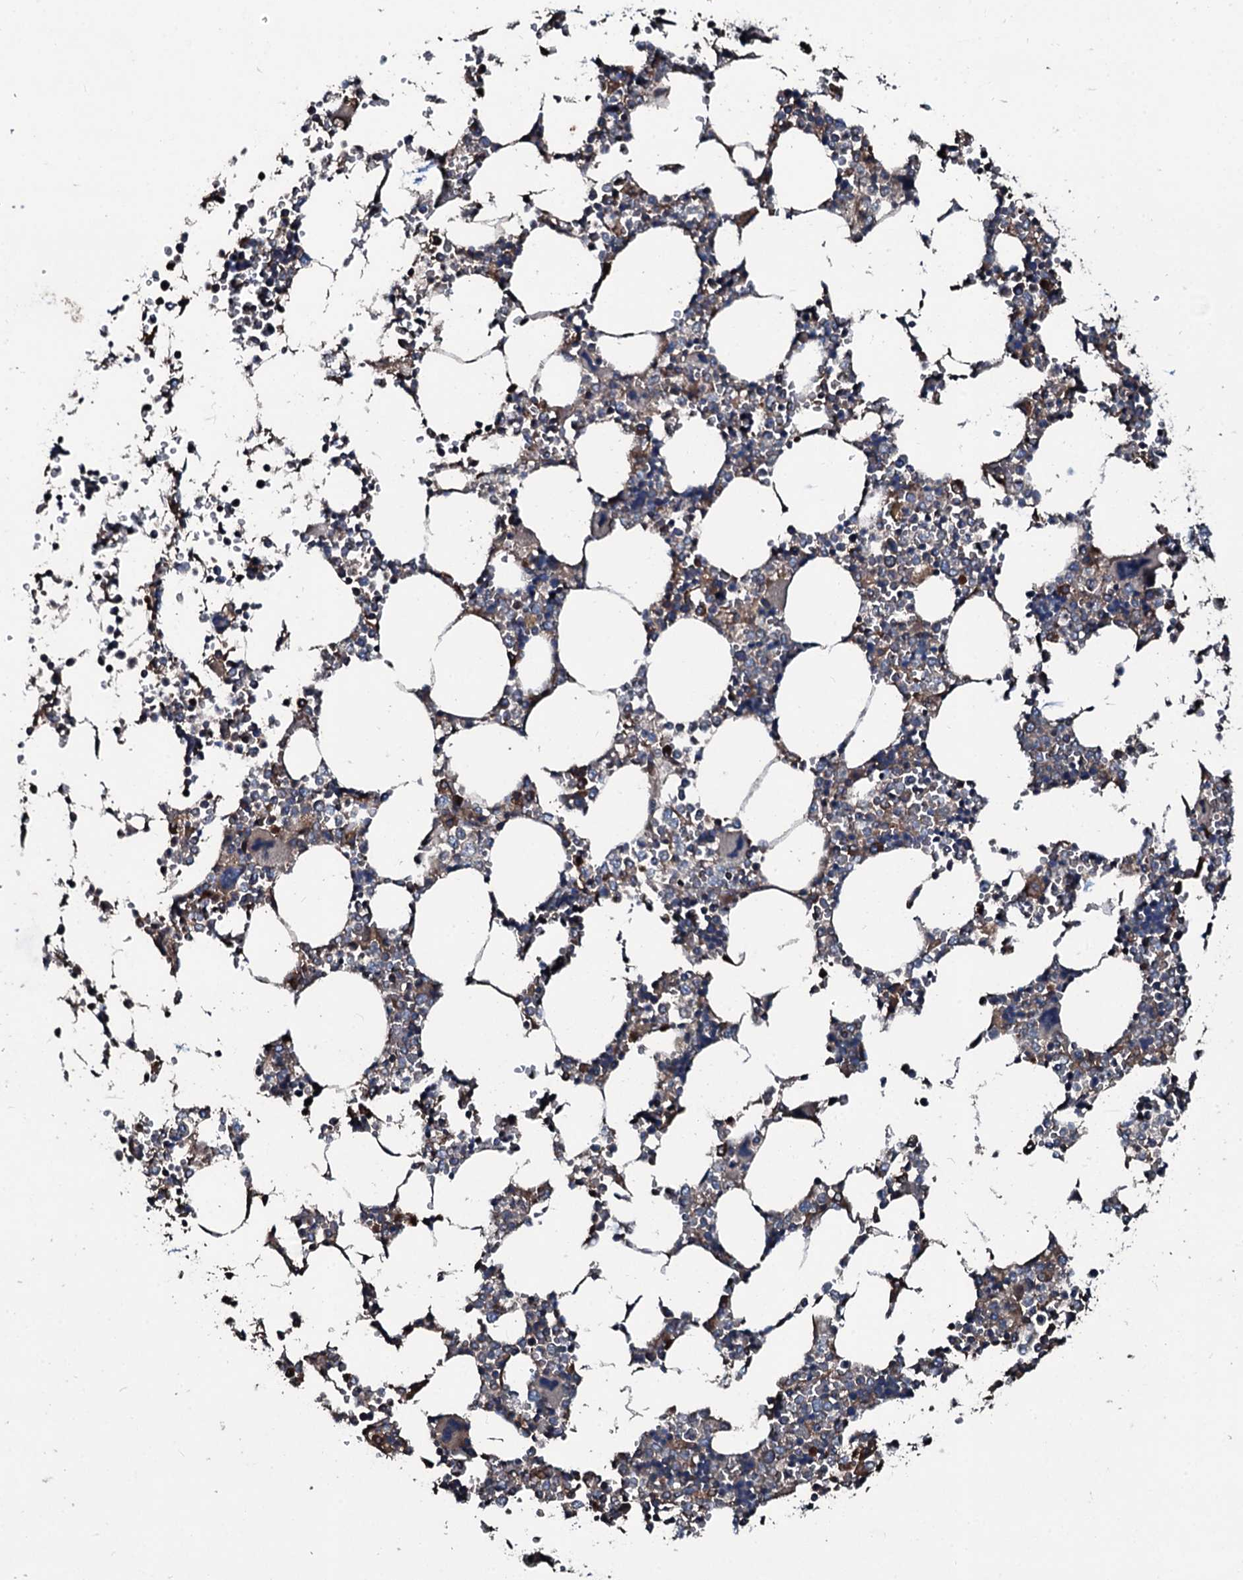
{"staining": {"intensity": "moderate", "quantity": "25%-75%", "location": "cytoplasmic/membranous"}, "tissue": "bone marrow", "cell_type": "Hematopoietic cells", "image_type": "normal", "snomed": [{"axis": "morphology", "description": "Normal tissue, NOS"}, {"axis": "topography", "description": "Bone marrow"}], "caption": "Immunohistochemical staining of benign human bone marrow demonstrates moderate cytoplasmic/membranous protein staining in approximately 25%-75% of hematopoietic cells.", "gene": "AARS1", "patient": {"sex": "male", "age": 64}}